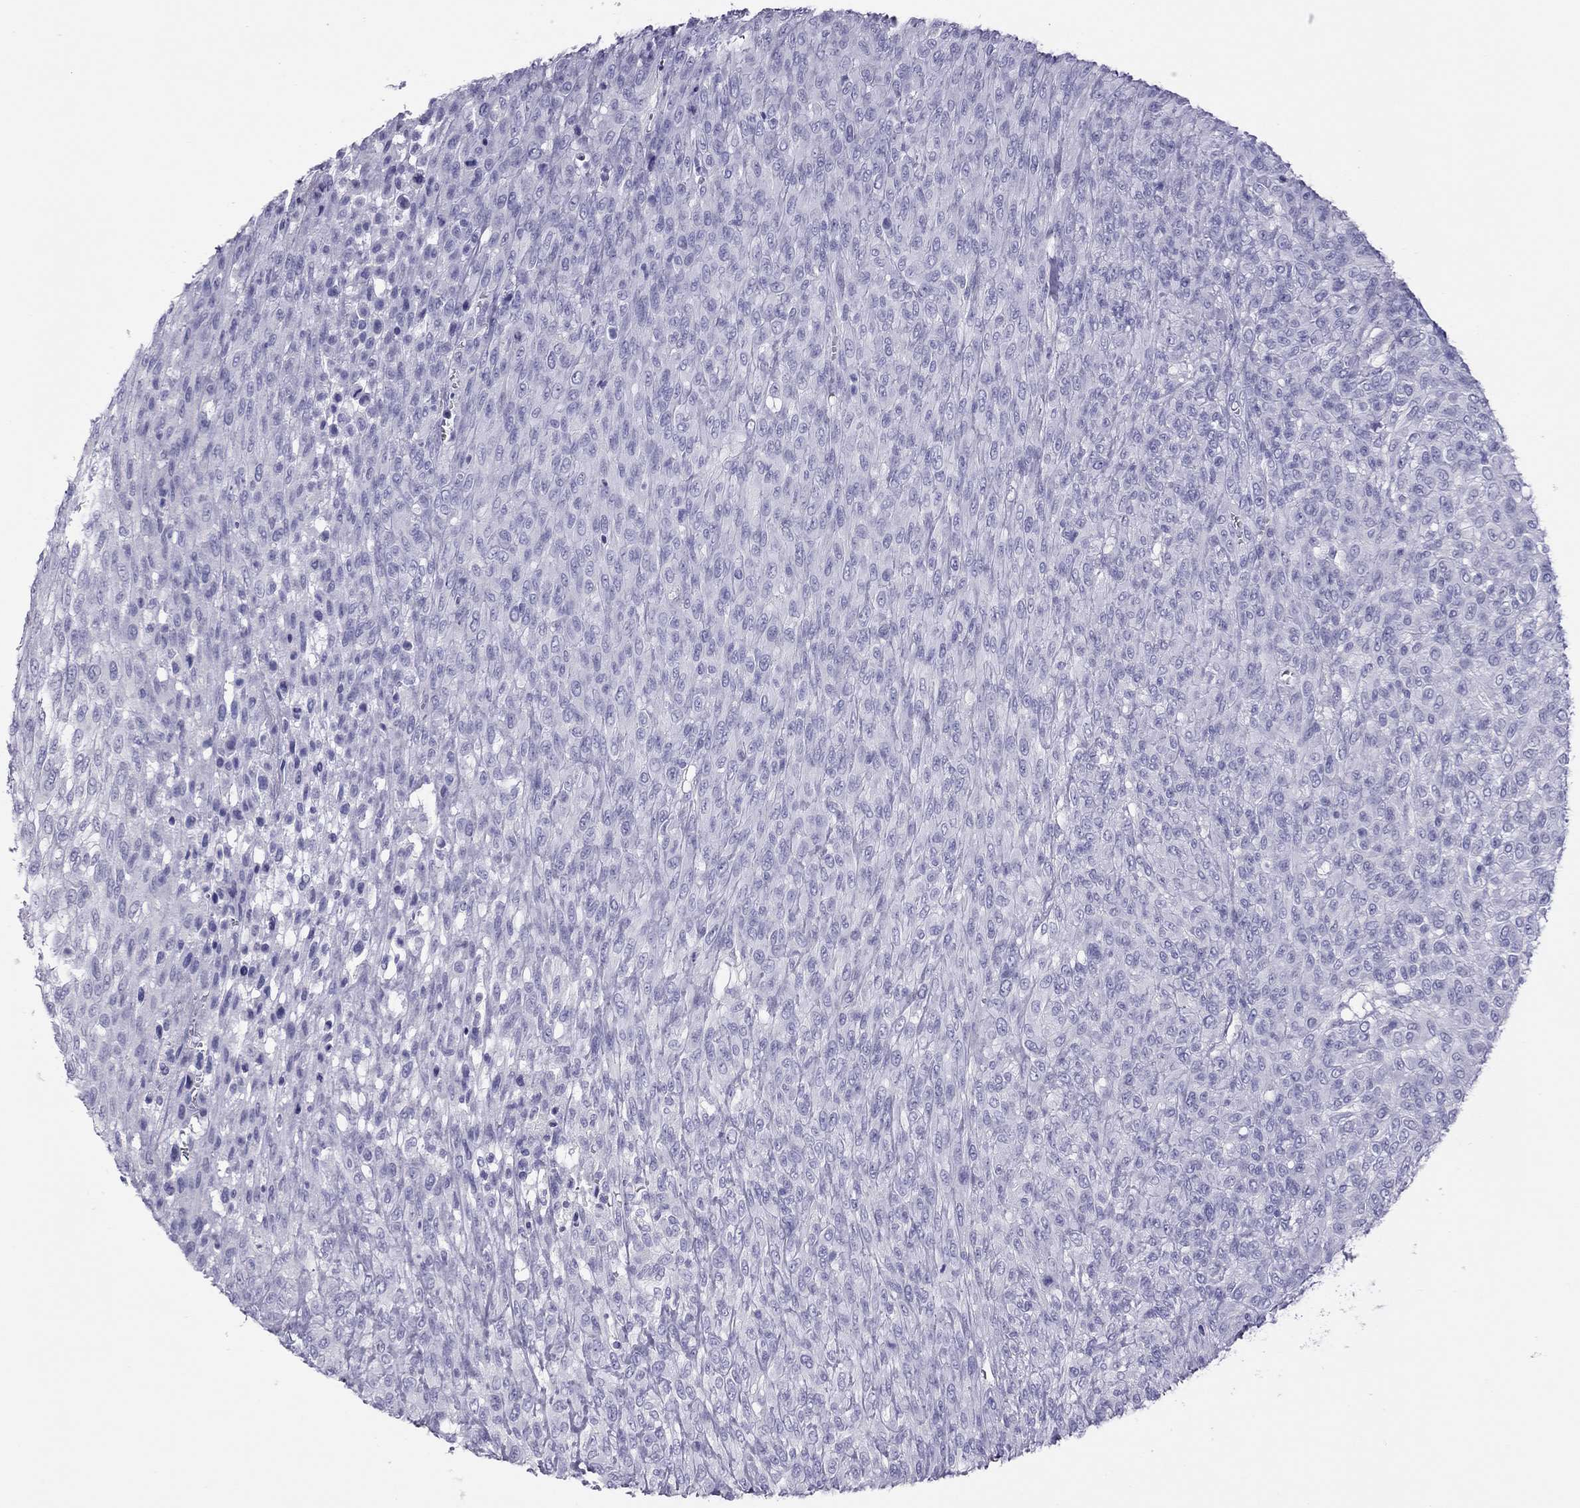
{"staining": {"intensity": "negative", "quantity": "none", "location": "none"}, "tissue": "renal cancer", "cell_type": "Tumor cells", "image_type": "cancer", "snomed": [{"axis": "morphology", "description": "Adenocarcinoma, NOS"}, {"axis": "topography", "description": "Kidney"}], "caption": "Human adenocarcinoma (renal) stained for a protein using immunohistochemistry (IHC) exhibits no staining in tumor cells.", "gene": "PSMB11", "patient": {"sex": "male", "age": 58}}